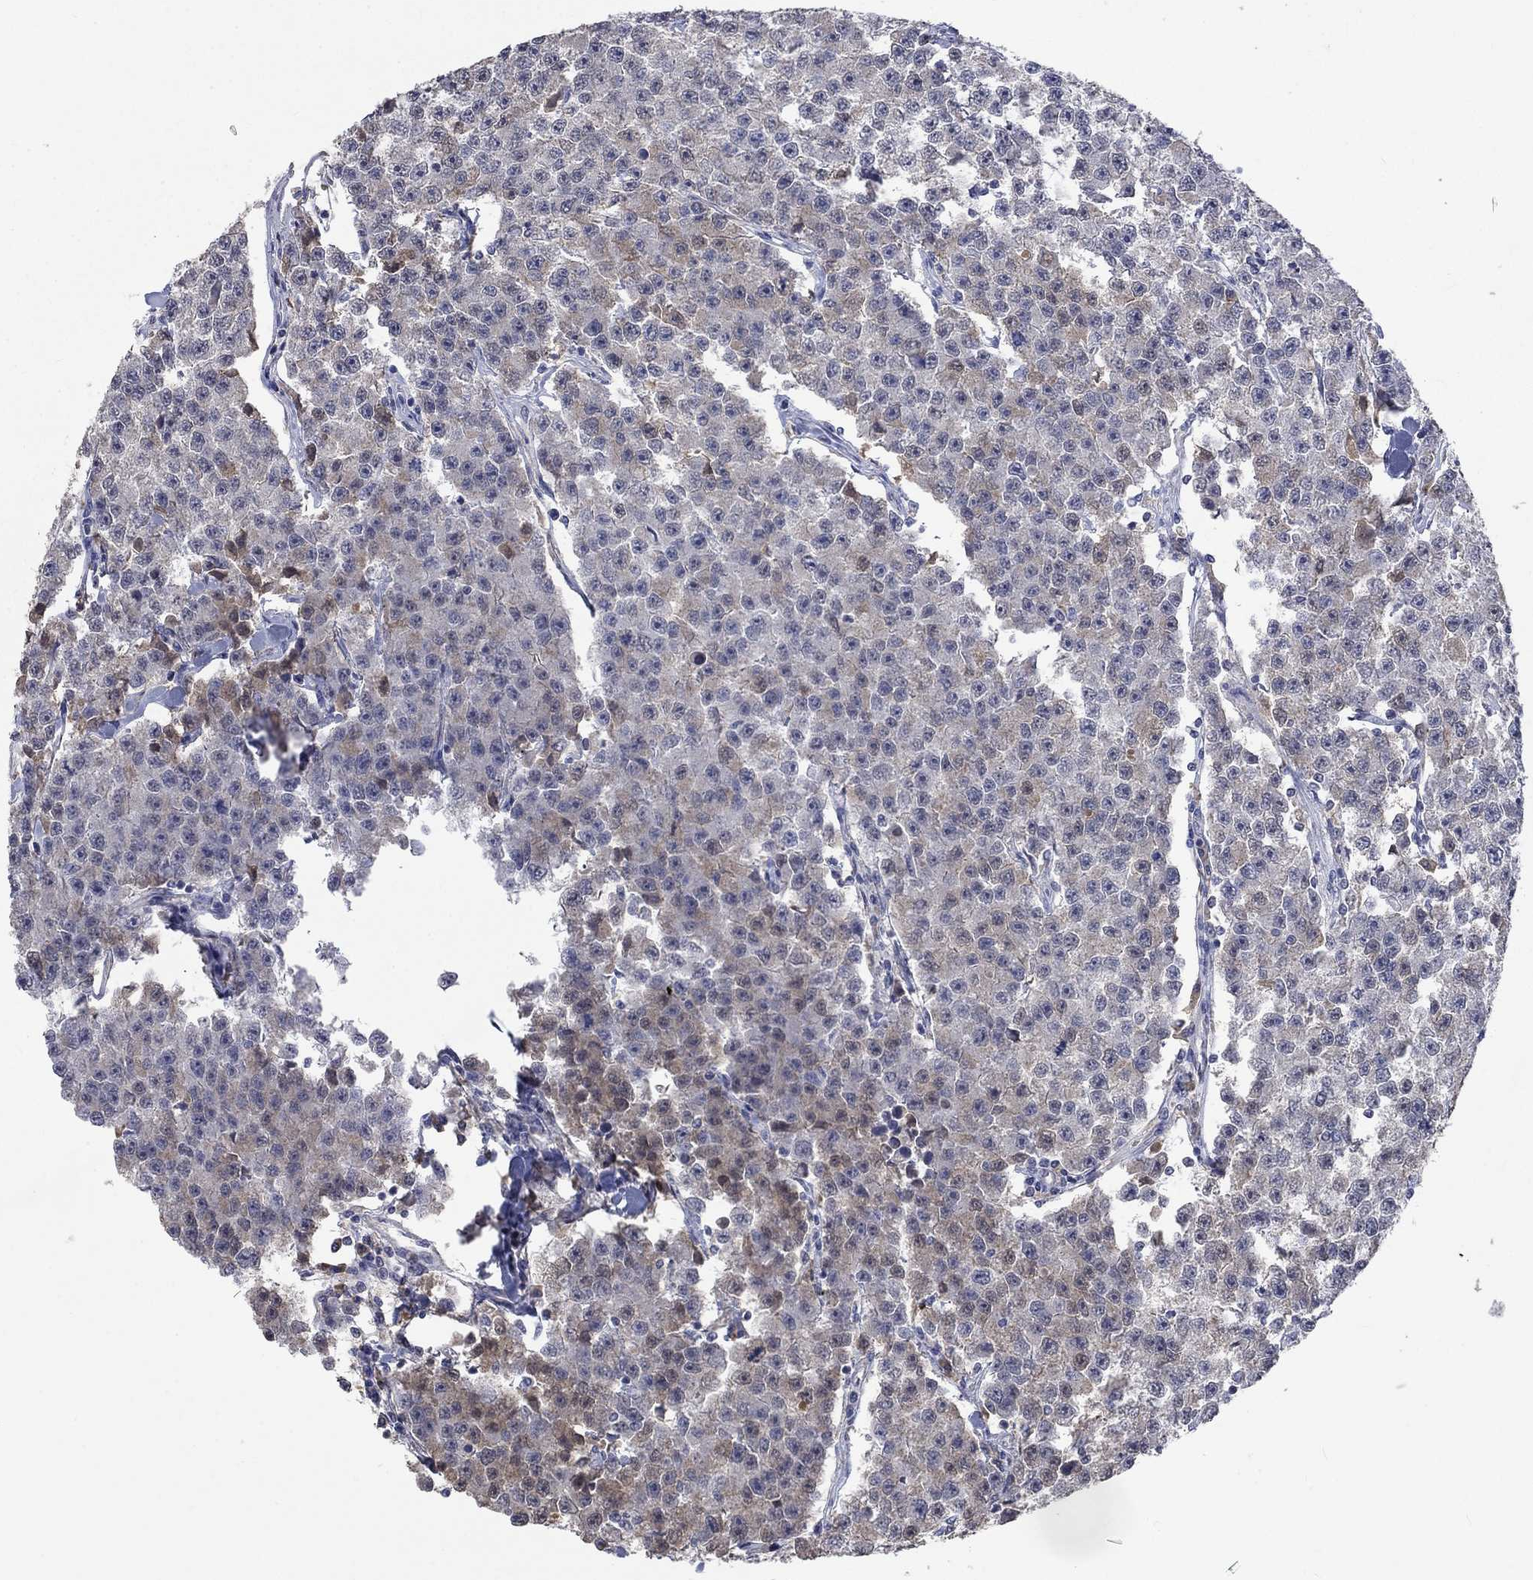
{"staining": {"intensity": "weak", "quantity": "<25%", "location": "cytoplasmic/membranous"}, "tissue": "testis cancer", "cell_type": "Tumor cells", "image_type": "cancer", "snomed": [{"axis": "morphology", "description": "Seminoma, NOS"}, {"axis": "topography", "description": "Testis"}], "caption": "This is an immunohistochemistry image of testis seminoma. There is no expression in tumor cells.", "gene": "ZBTB18", "patient": {"sex": "male", "age": 59}}